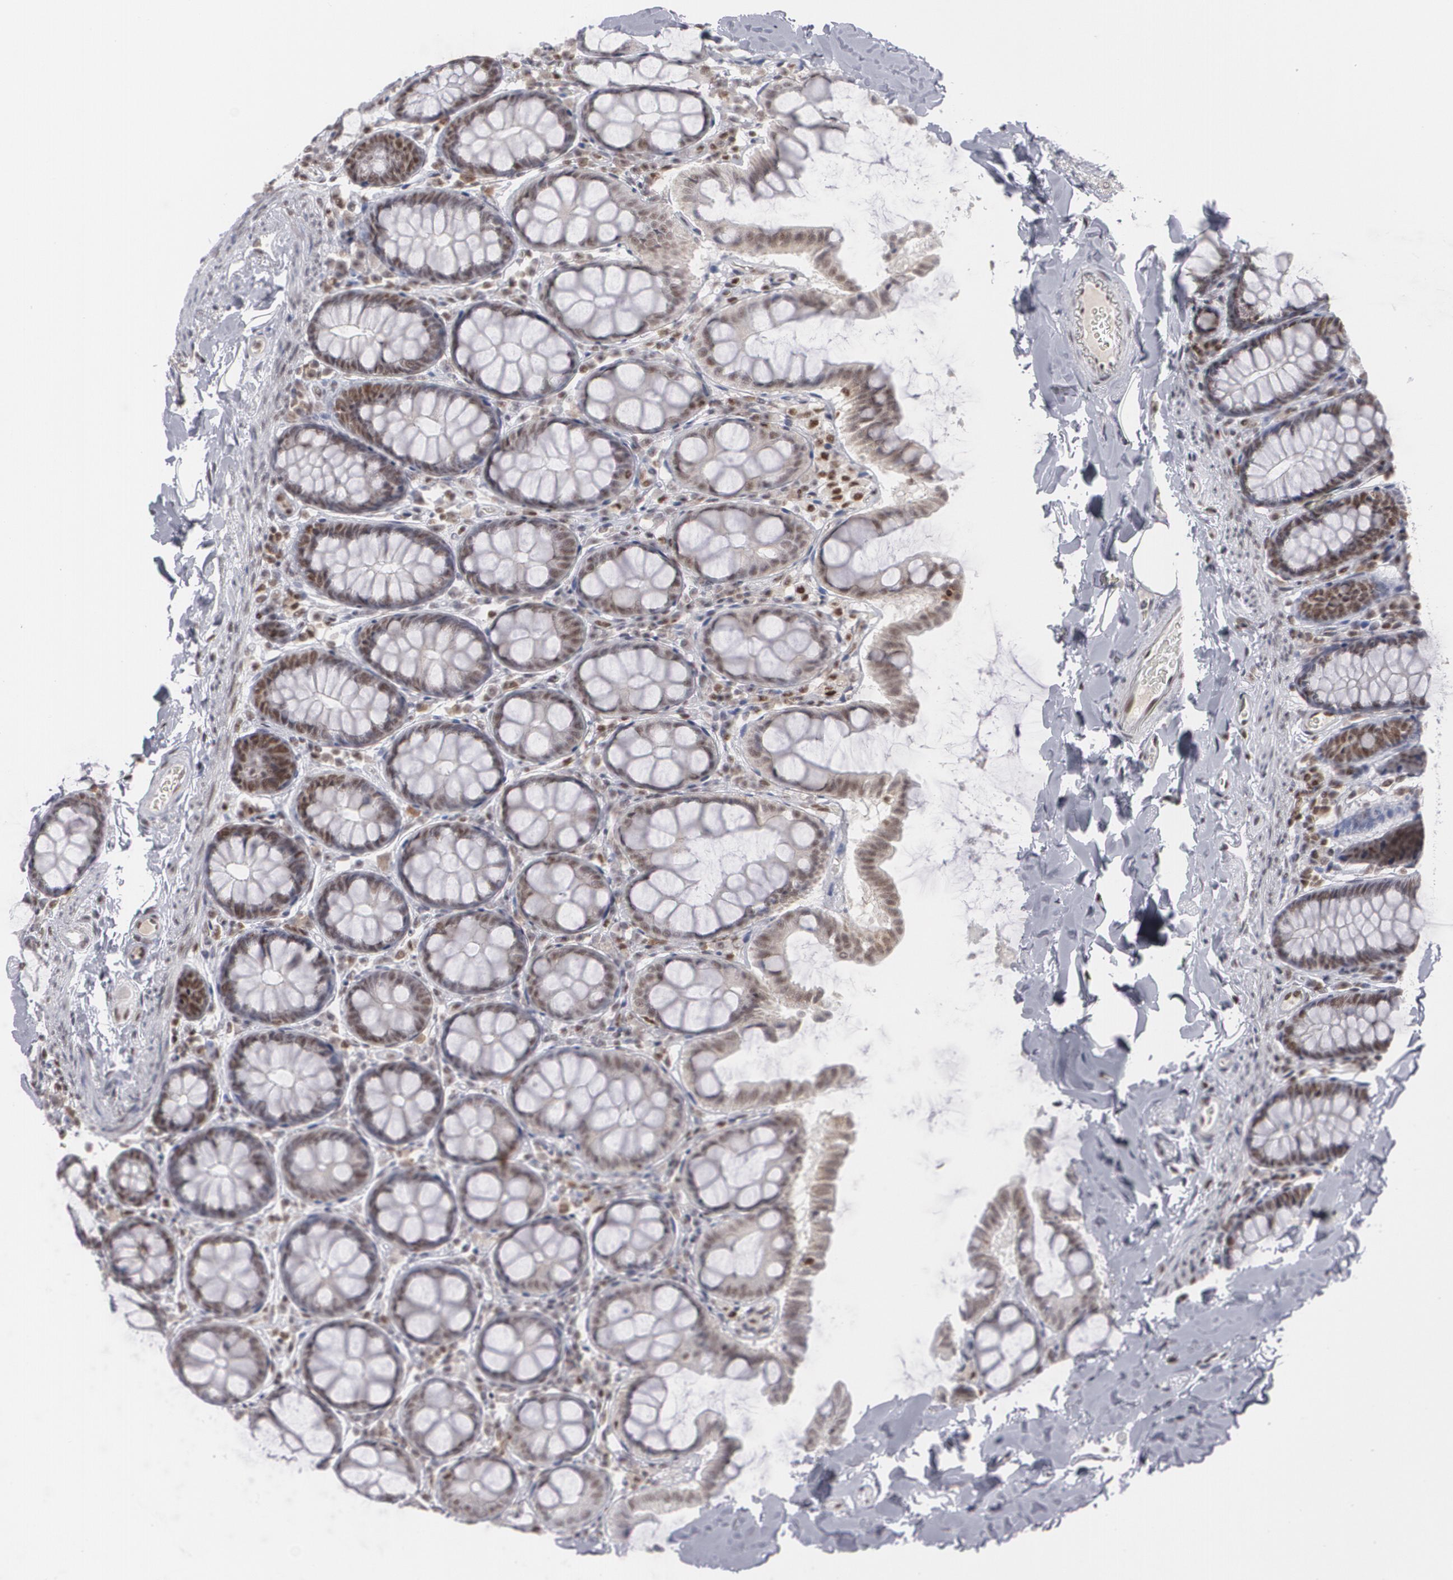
{"staining": {"intensity": "weak", "quantity": "25%-75%", "location": "nuclear"}, "tissue": "colon", "cell_type": "Endothelial cells", "image_type": "normal", "snomed": [{"axis": "morphology", "description": "Normal tissue, NOS"}, {"axis": "topography", "description": "Colon"}], "caption": "Protein analysis of unremarkable colon shows weak nuclear positivity in about 25%-75% of endothelial cells. The staining is performed using DAB brown chromogen to label protein expression. The nuclei are counter-stained blue using hematoxylin.", "gene": "MCL1", "patient": {"sex": "female", "age": 61}}